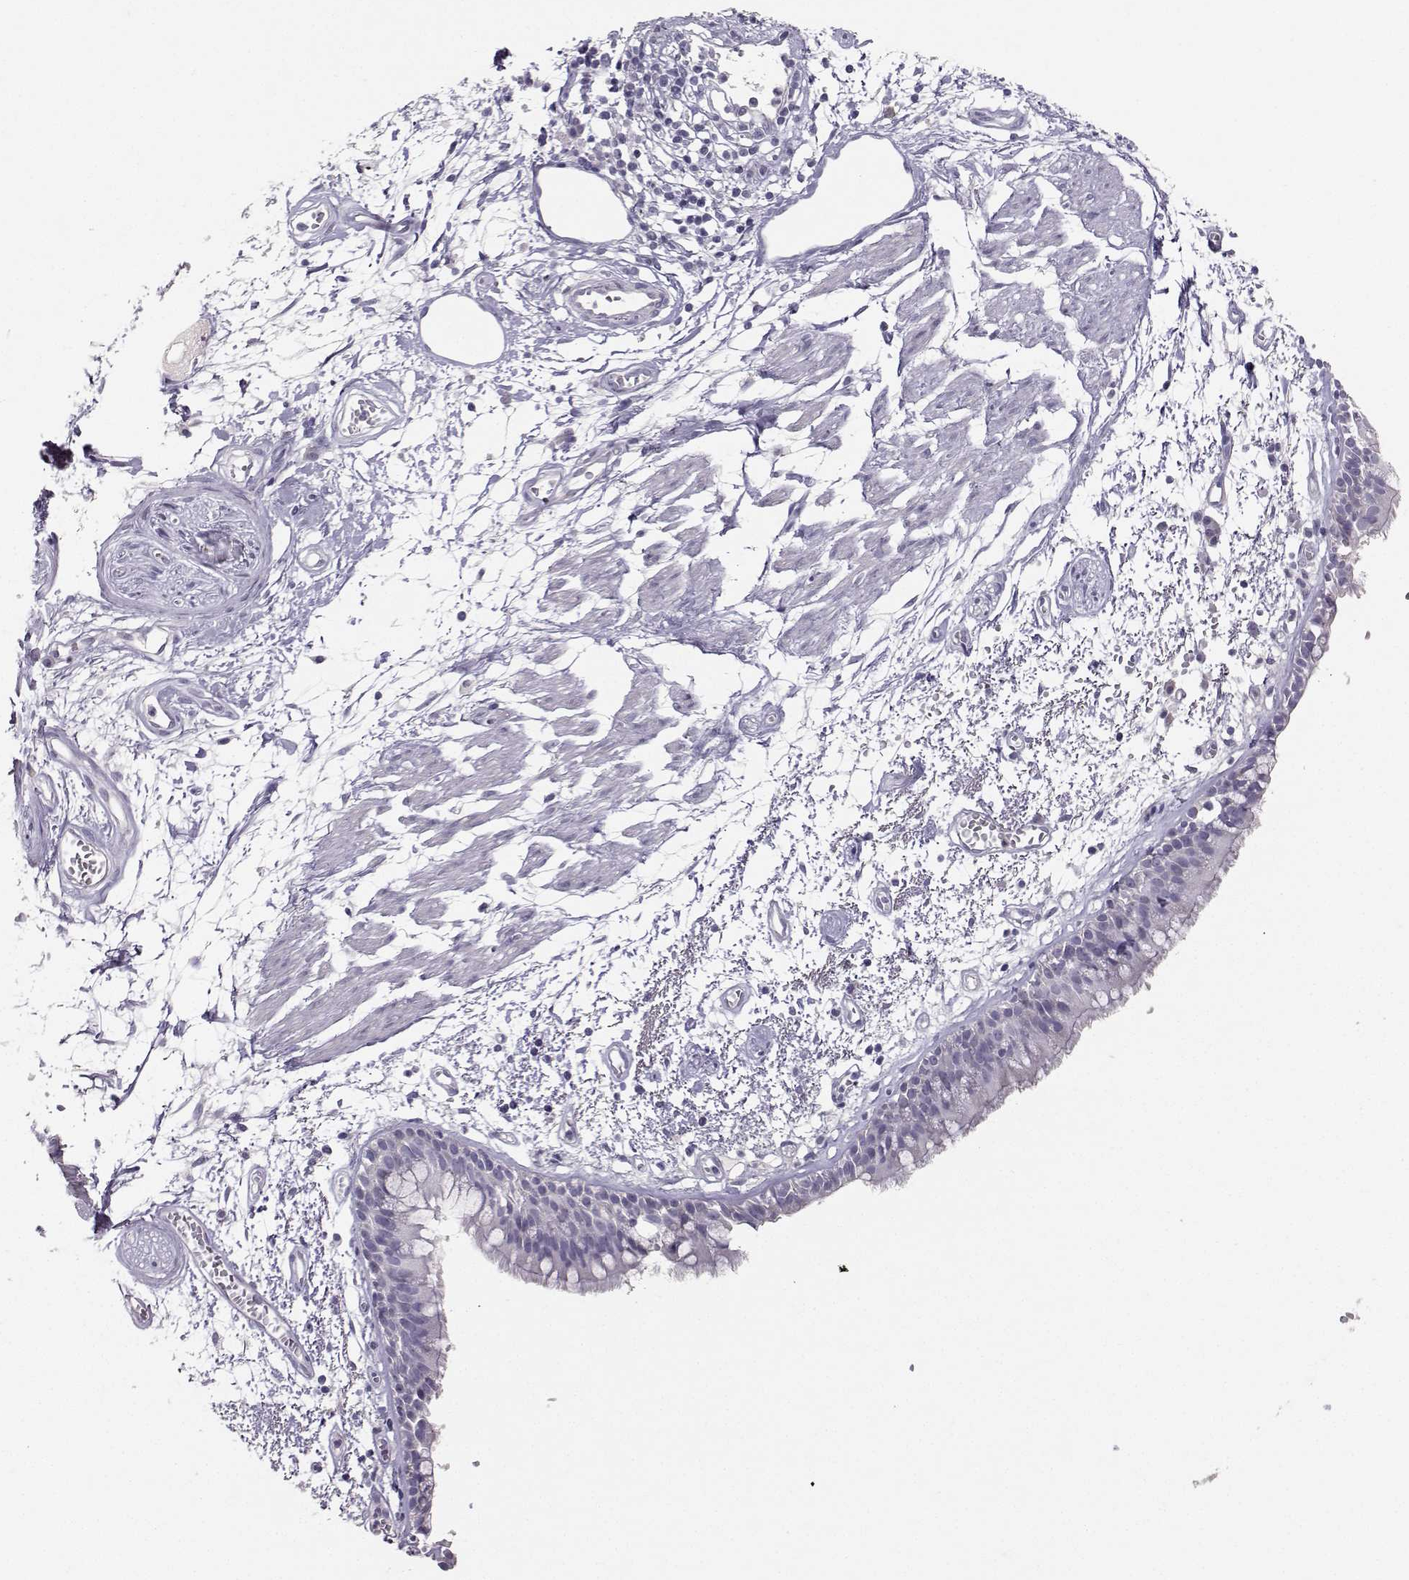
{"staining": {"intensity": "negative", "quantity": "none", "location": "none"}, "tissue": "bronchus", "cell_type": "Respiratory epithelial cells", "image_type": "normal", "snomed": [{"axis": "morphology", "description": "Normal tissue, NOS"}, {"axis": "morphology", "description": "Squamous cell carcinoma, NOS"}, {"axis": "topography", "description": "Cartilage tissue"}, {"axis": "topography", "description": "Bronchus"}, {"axis": "topography", "description": "Lung"}], "caption": "IHC image of benign bronchus stained for a protein (brown), which exhibits no expression in respiratory epithelial cells.", "gene": "PKP2", "patient": {"sex": "male", "age": 66}}